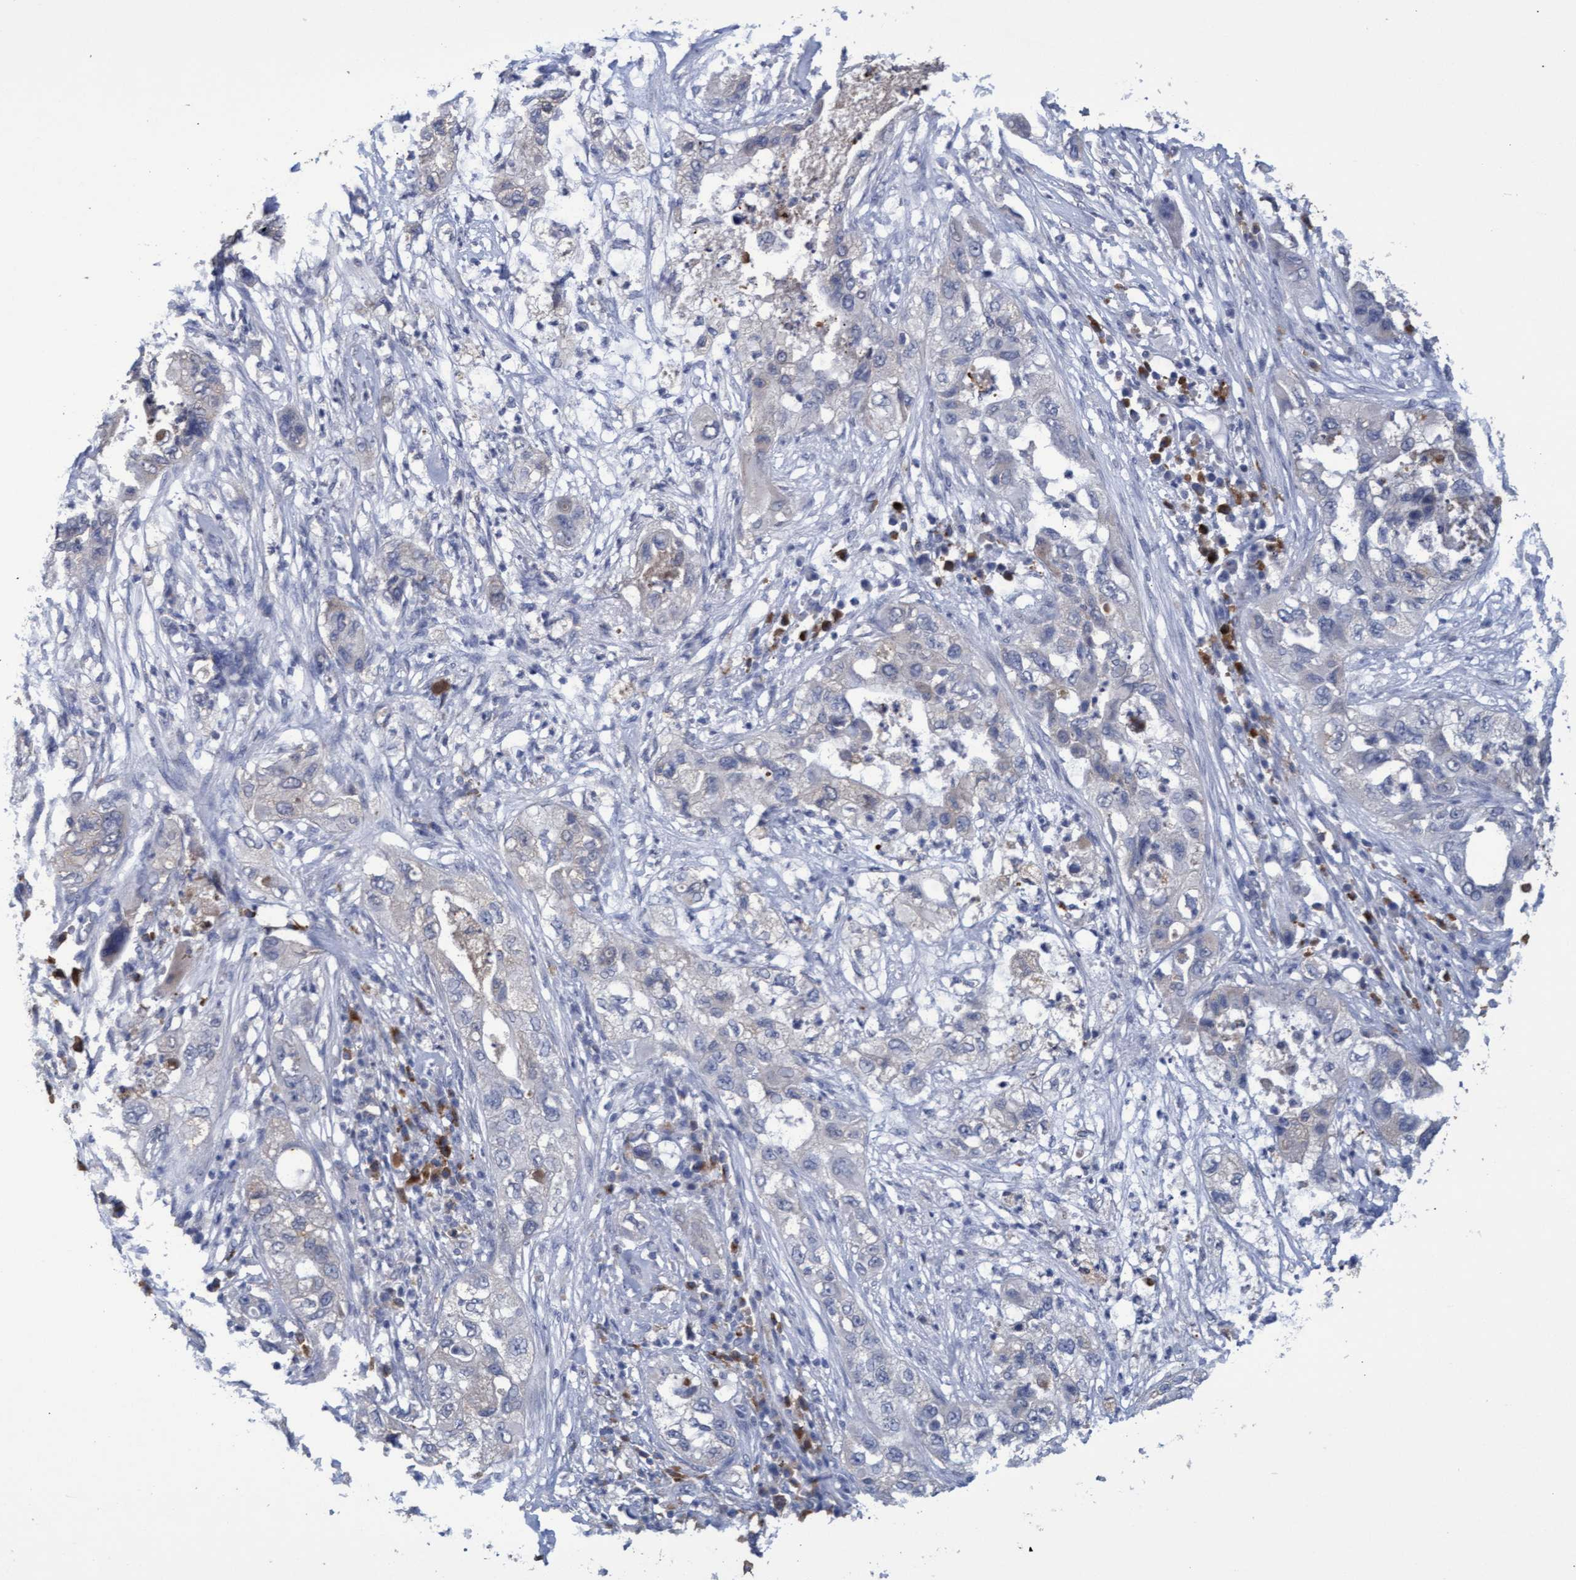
{"staining": {"intensity": "negative", "quantity": "none", "location": "none"}, "tissue": "pancreatic cancer", "cell_type": "Tumor cells", "image_type": "cancer", "snomed": [{"axis": "morphology", "description": "Adenocarcinoma, NOS"}, {"axis": "topography", "description": "Pancreas"}], "caption": "Human pancreatic cancer stained for a protein using immunohistochemistry (IHC) exhibits no staining in tumor cells.", "gene": "GPR39", "patient": {"sex": "female", "age": 78}}